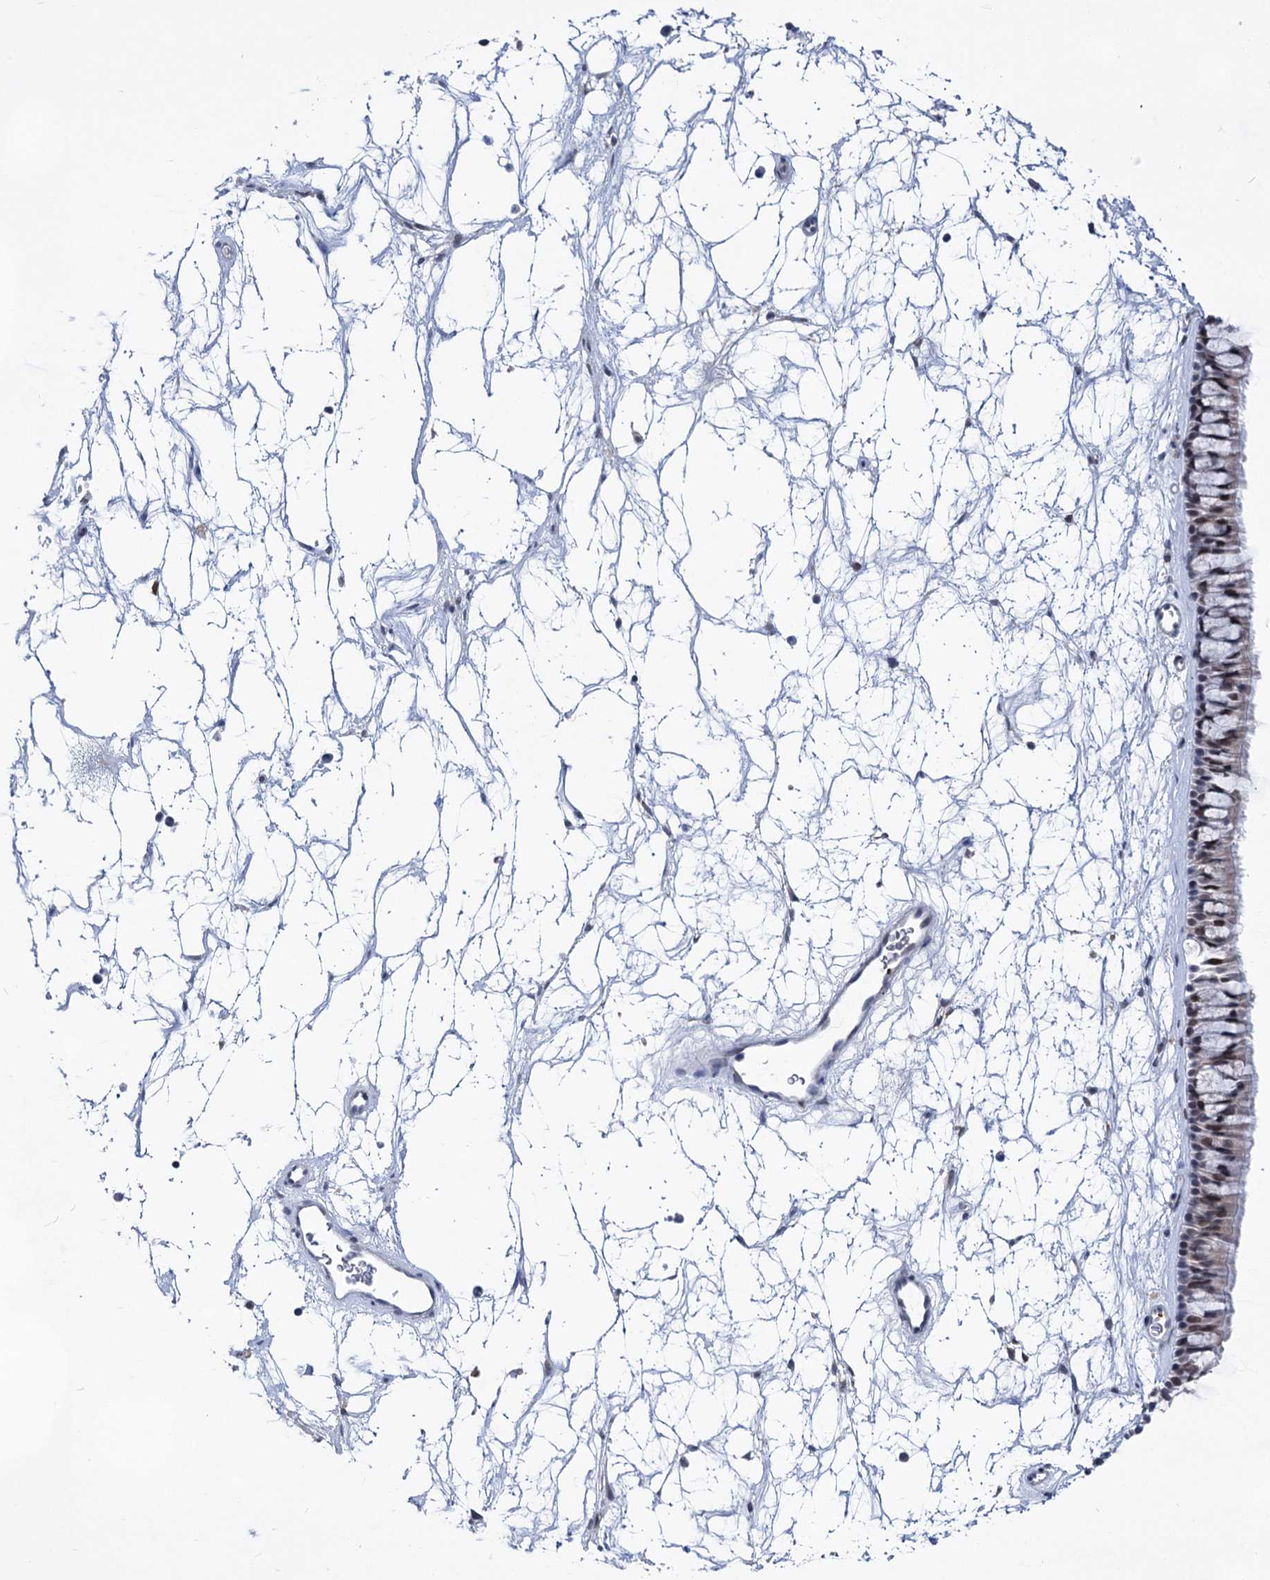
{"staining": {"intensity": "weak", "quantity": "<25%", "location": "nuclear"}, "tissue": "nasopharynx", "cell_type": "Respiratory epithelial cells", "image_type": "normal", "snomed": [{"axis": "morphology", "description": "Normal tissue, NOS"}, {"axis": "topography", "description": "Nasopharynx"}], "caption": "High magnification brightfield microscopy of unremarkable nasopharynx stained with DAB (brown) and counterstained with hematoxylin (blue): respiratory epithelial cells show no significant staining. Nuclei are stained in blue.", "gene": "MON2", "patient": {"sex": "male", "age": 64}}